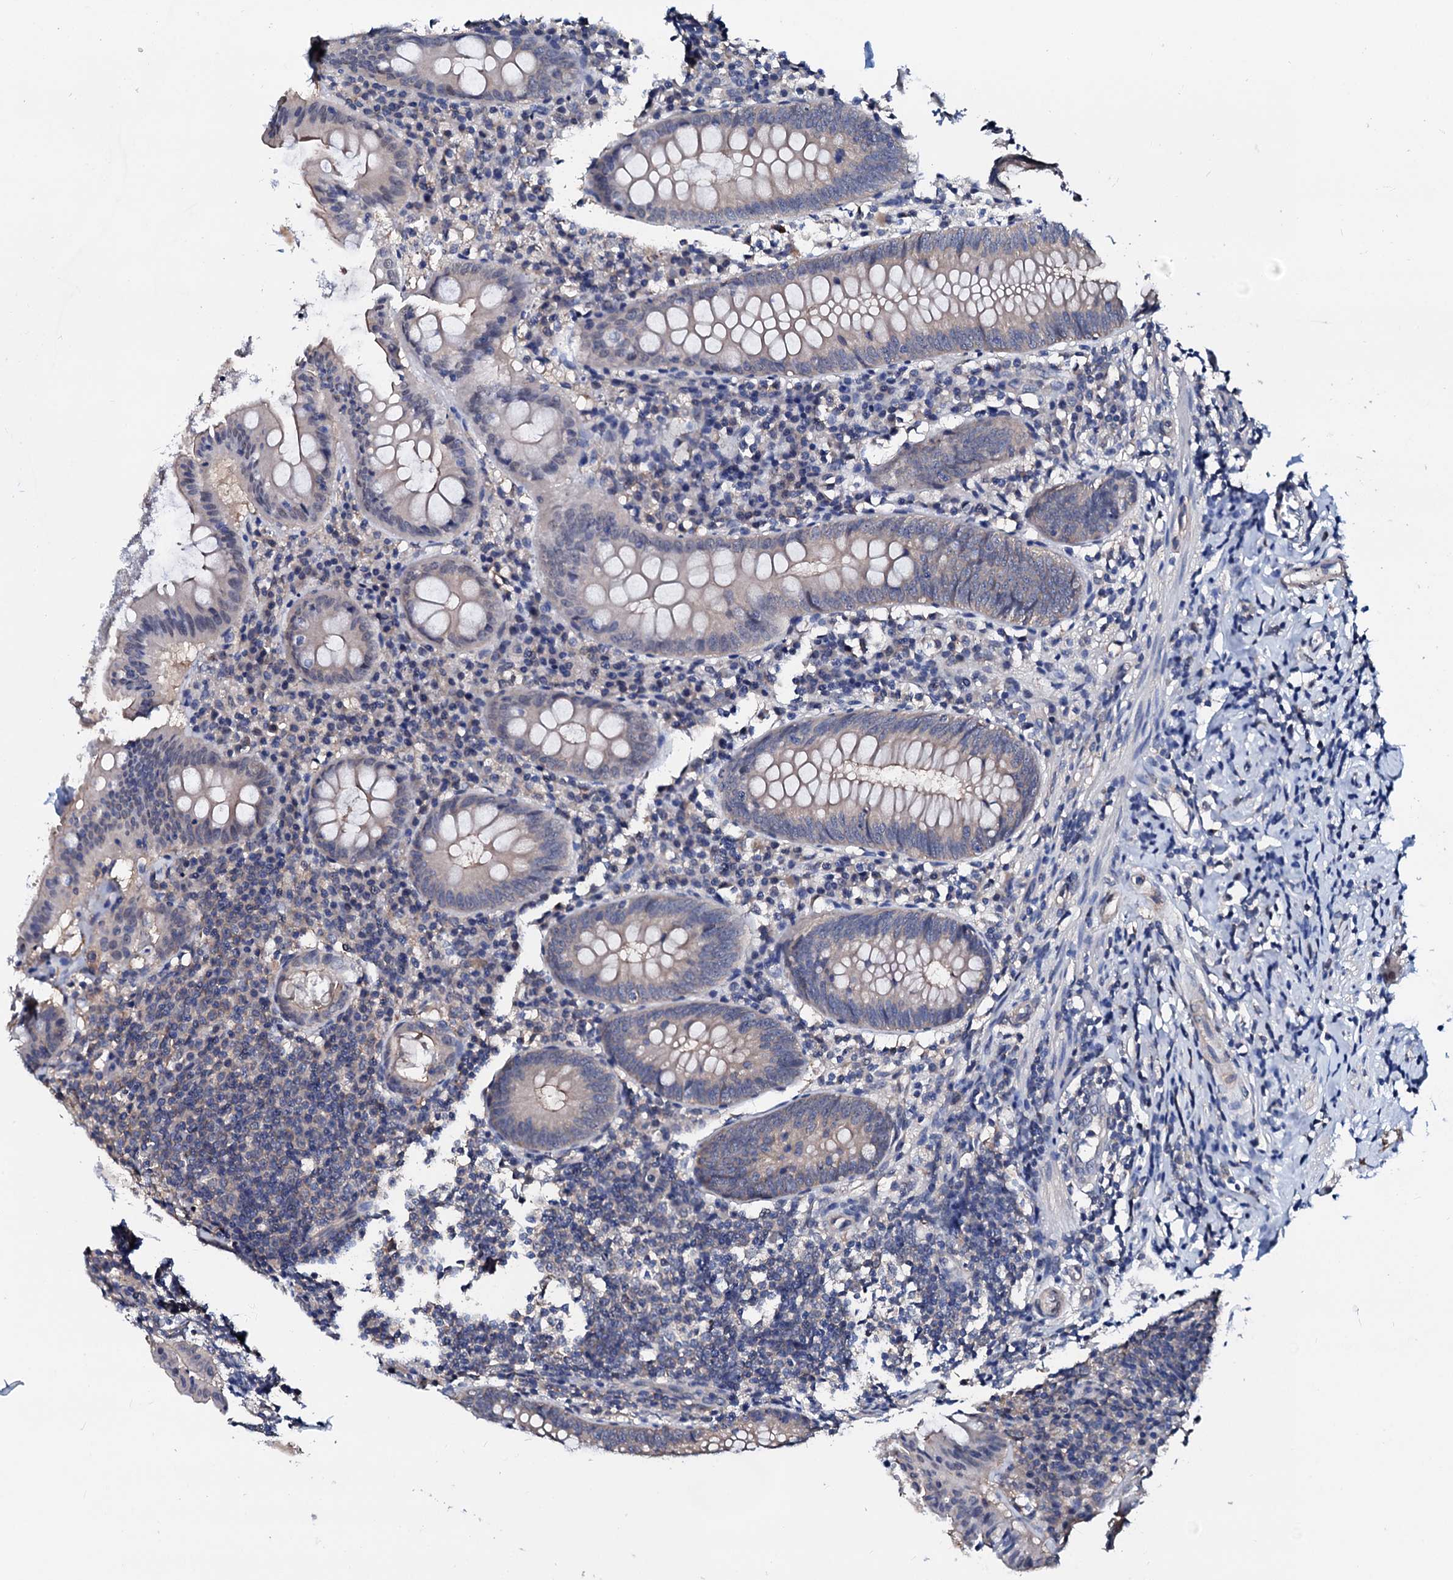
{"staining": {"intensity": "weak", "quantity": ">75%", "location": "cytoplasmic/membranous"}, "tissue": "appendix", "cell_type": "Glandular cells", "image_type": "normal", "snomed": [{"axis": "morphology", "description": "Normal tissue, NOS"}, {"axis": "topography", "description": "Appendix"}], "caption": "This is a micrograph of immunohistochemistry (IHC) staining of benign appendix, which shows weak staining in the cytoplasmic/membranous of glandular cells.", "gene": "CSN2", "patient": {"sex": "female", "age": 54}}